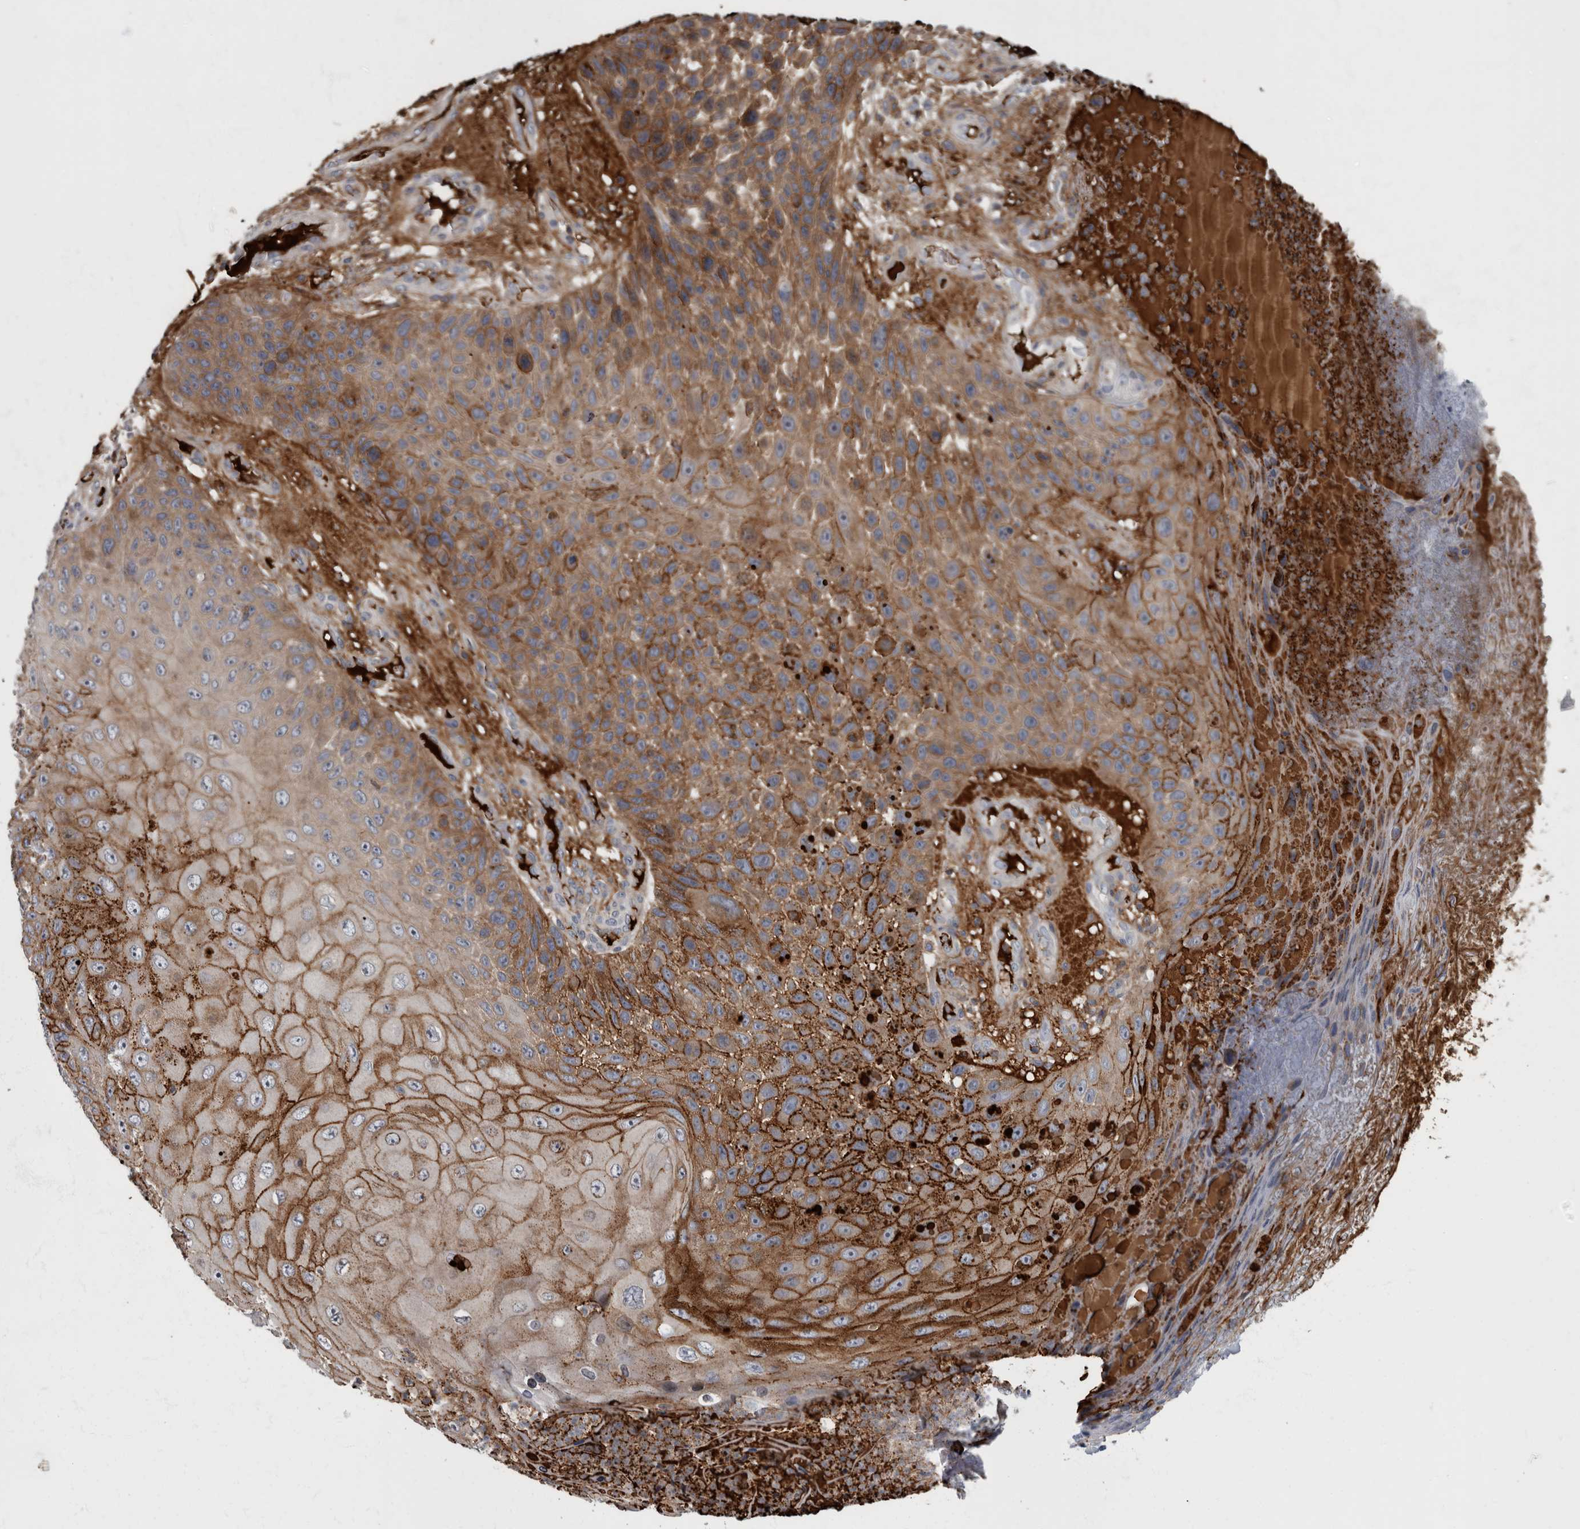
{"staining": {"intensity": "strong", "quantity": ">75%", "location": "cytoplasmic/membranous"}, "tissue": "skin cancer", "cell_type": "Tumor cells", "image_type": "cancer", "snomed": [{"axis": "morphology", "description": "Squamous cell carcinoma, NOS"}, {"axis": "topography", "description": "Skin"}], "caption": "Immunohistochemistry (IHC) of skin cancer (squamous cell carcinoma) displays high levels of strong cytoplasmic/membranous staining in approximately >75% of tumor cells.", "gene": "CDC42BPG", "patient": {"sex": "female", "age": 88}}